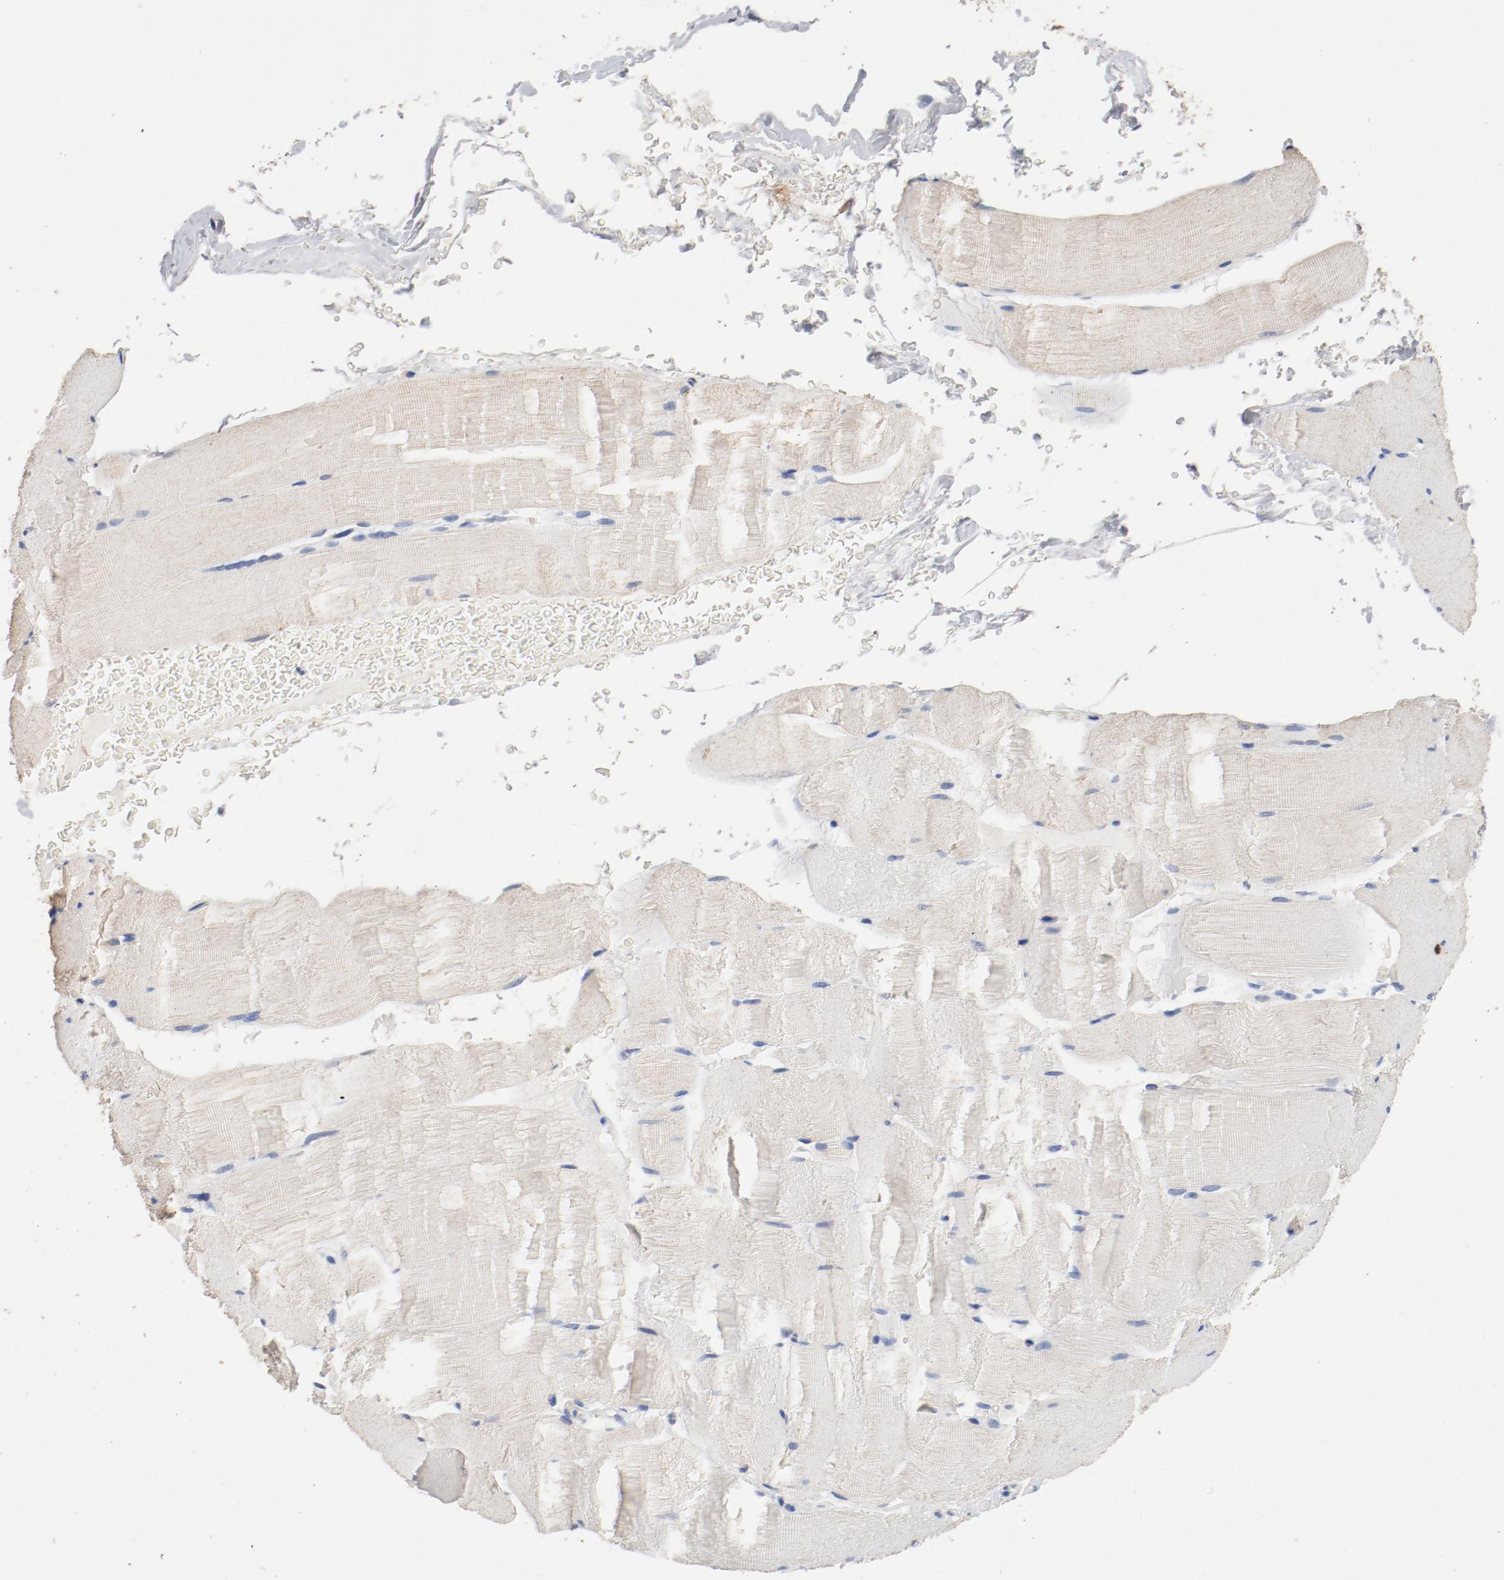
{"staining": {"intensity": "negative", "quantity": "none", "location": "none"}, "tissue": "skeletal muscle", "cell_type": "Myocytes", "image_type": "normal", "snomed": [{"axis": "morphology", "description": "Normal tissue, NOS"}, {"axis": "topography", "description": "Skeletal muscle"}], "caption": "This is an immunohistochemistry (IHC) image of normal human skeletal muscle. There is no positivity in myocytes.", "gene": "CD247", "patient": {"sex": "male", "age": 62}}